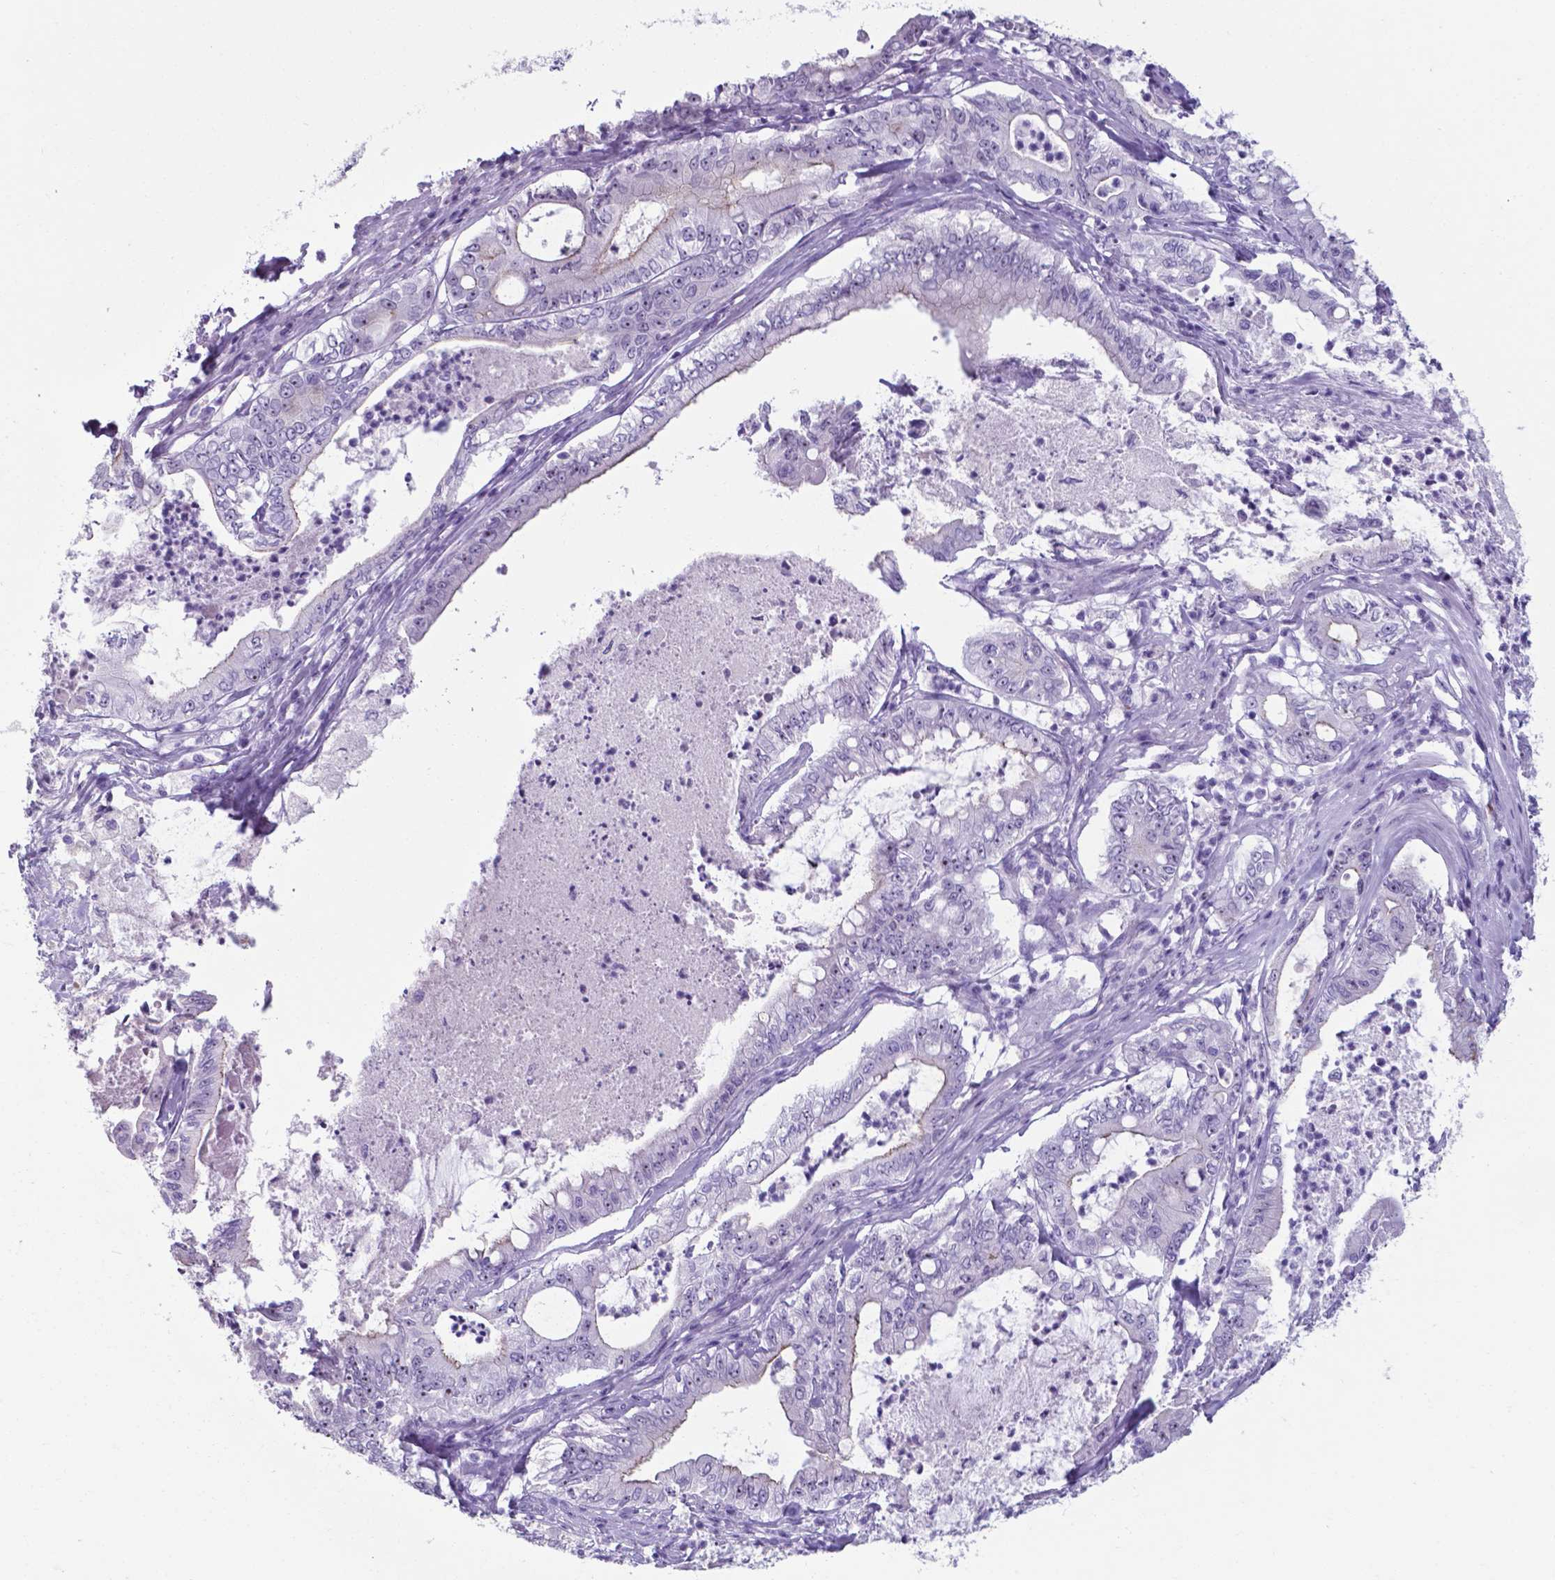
{"staining": {"intensity": "strong", "quantity": "25%-75%", "location": "cytoplasmic/membranous"}, "tissue": "pancreatic cancer", "cell_type": "Tumor cells", "image_type": "cancer", "snomed": [{"axis": "morphology", "description": "Adenocarcinoma, NOS"}, {"axis": "topography", "description": "Pancreas"}], "caption": "This histopathology image exhibits IHC staining of human pancreatic cancer, with high strong cytoplasmic/membranous staining in about 25%-75% of tumor cells.", "gene": "AP5B1", "patient": {"sex": "male", "age": 71}}